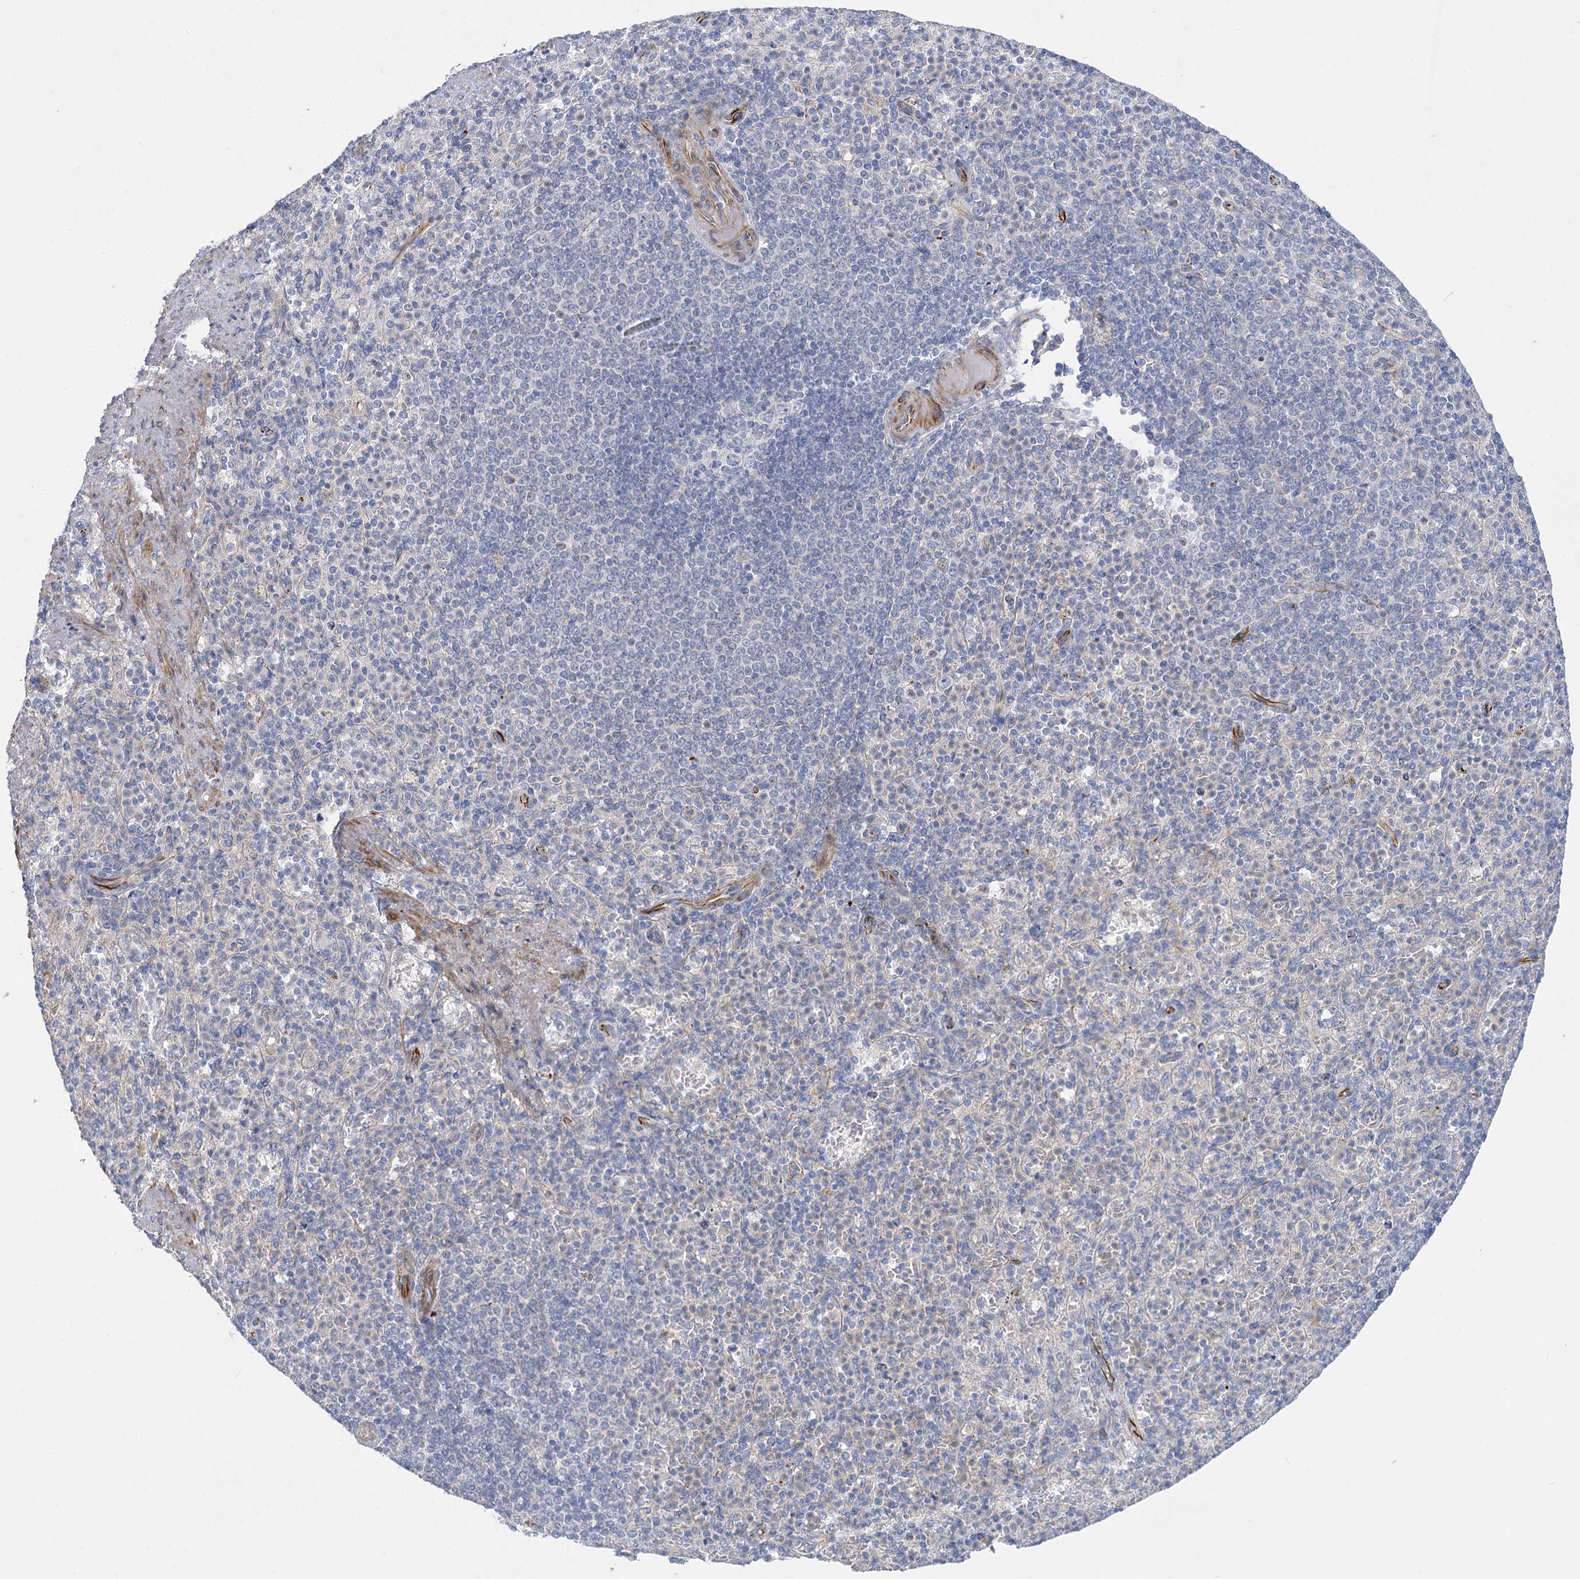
{"staining": {"intensity": "negative", "quantity": "none", "location": "none"}, "tissue": "spleen", "cell_type": "Cells in red pulp", "image_type": "normal", "snomed": [{"axis": "morphology", "description": "Normal tissue, NOS"}, {"axis": "topography", "description": "Spleen"}], "caption": "Immunohistochemistry (IHC) of unremarkable human spleen reveals no staining in cells in red pulp. Nuclei are stained in blue.", "gene": "DHTKD1", "patient": {"sex": "female", "age": 74}}